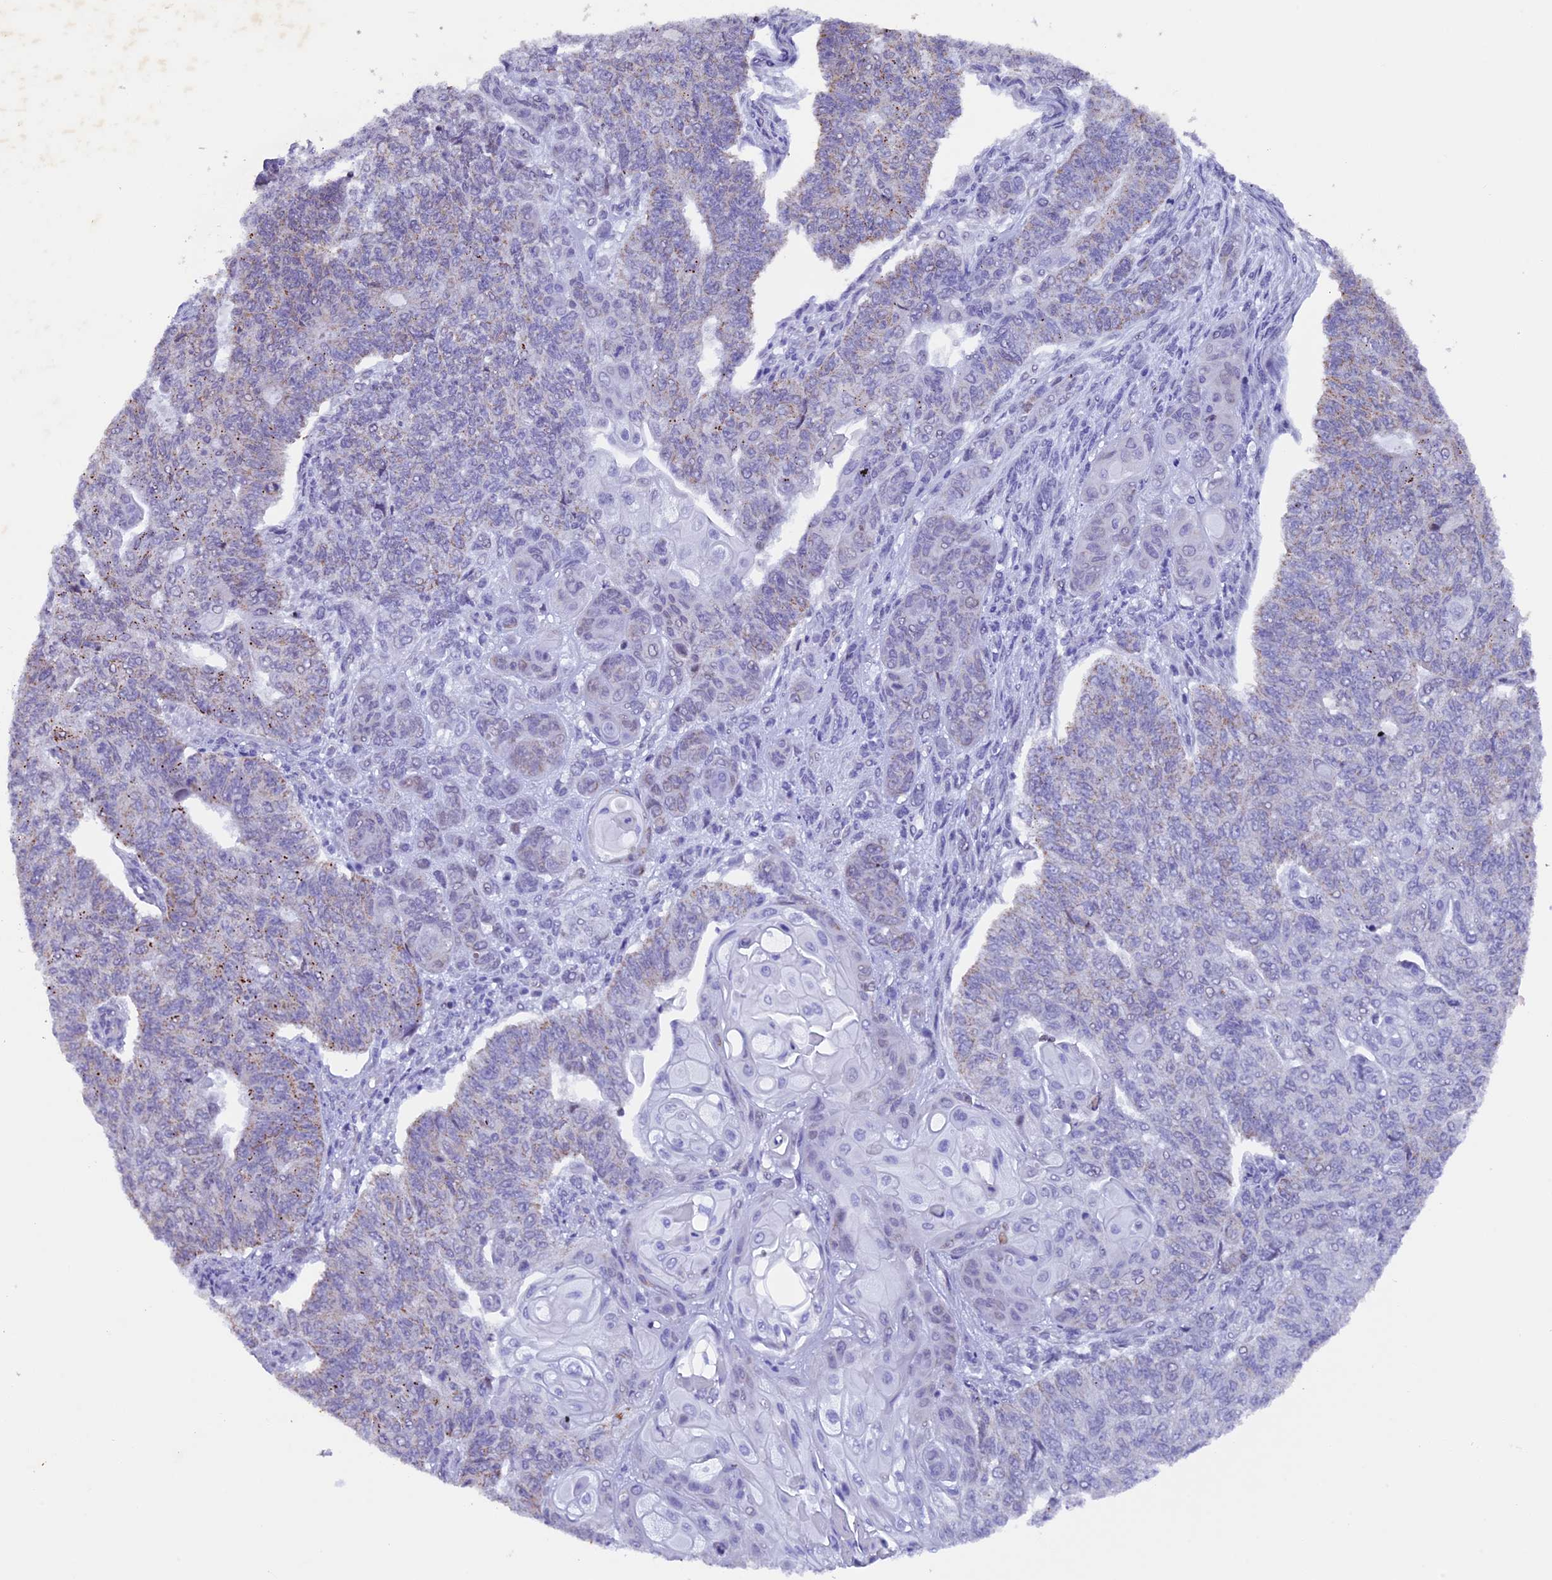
{"staining": {"intensity": "weak", "quantity": "<25%", "location": "cytoplasmic/membranous"}, "tissue": "endometrial cancer", "cell_type": "Tumor cells", "image_type": "cancer", "snomed": [{"axis": "morphology", "description": "Adenocarcinoma, NOS"}, {"axis": "topography", "description": "Endometrium"}], "caption": "Tumor cells are negative for brown protein staining in endometrial cancer.", "gene": "TFAM", "patient": {"sex": "female", "age": 32}}